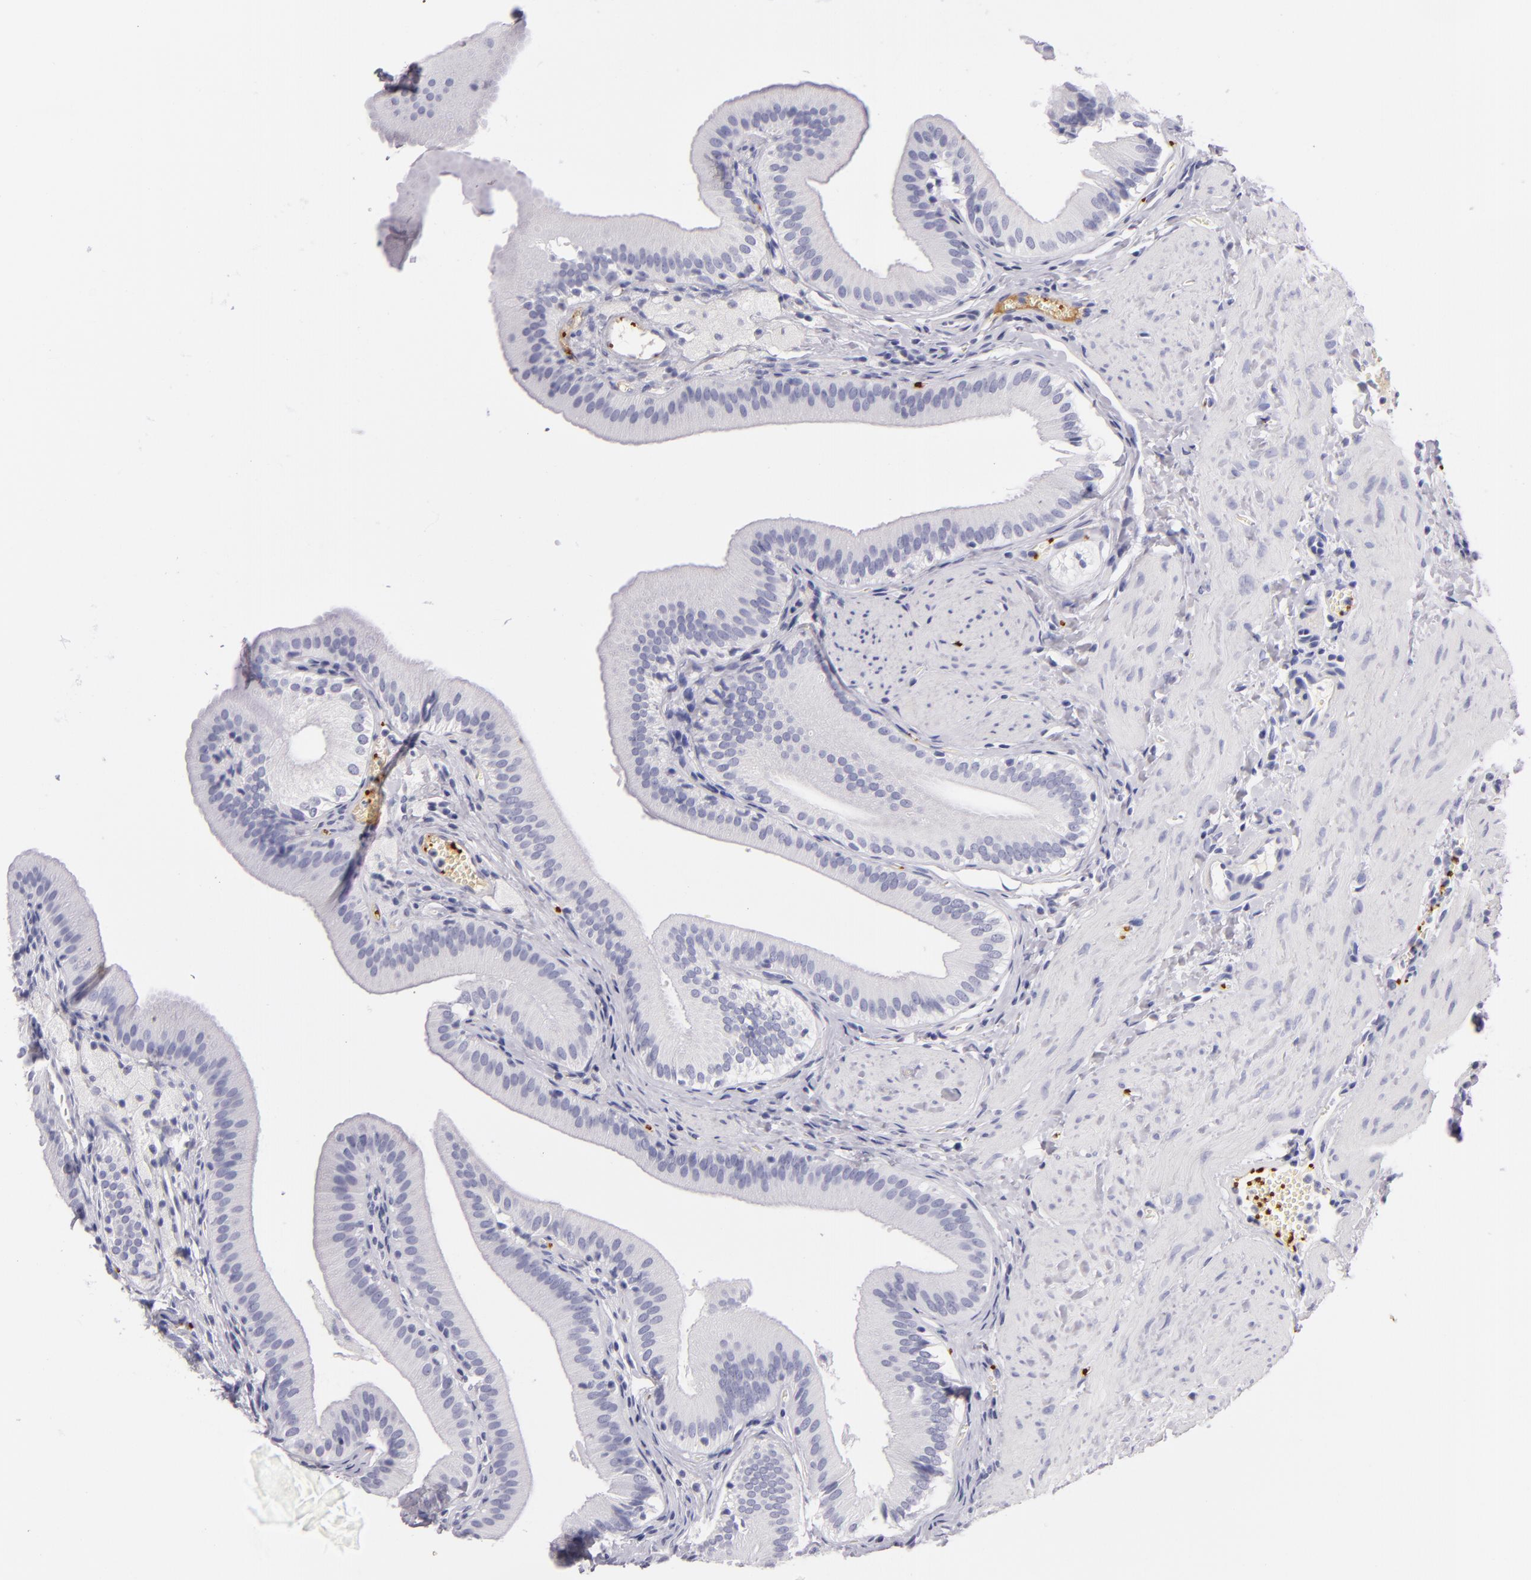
{"staining": {"intensity": "negative", "quantity": "none", "location": "none"}, "tissue": "gallbladder", "cell_type": "Glandular cells", "image_type": "normal", "snomed": [{"axis": "morphology", "description": "Normal tissue, NOS"}, {"axis": "topography", "description": "Gallbladder"}], "caption": "Glandular cells show no significant expression in unremarkable gallbladder. Brightfield microscopy of IHC stained with DAB (brown) and hematoxylin (blue), captured at high magnification.", "gene": "GP1BA", "patient": {"sex": "female", "age": 24}}